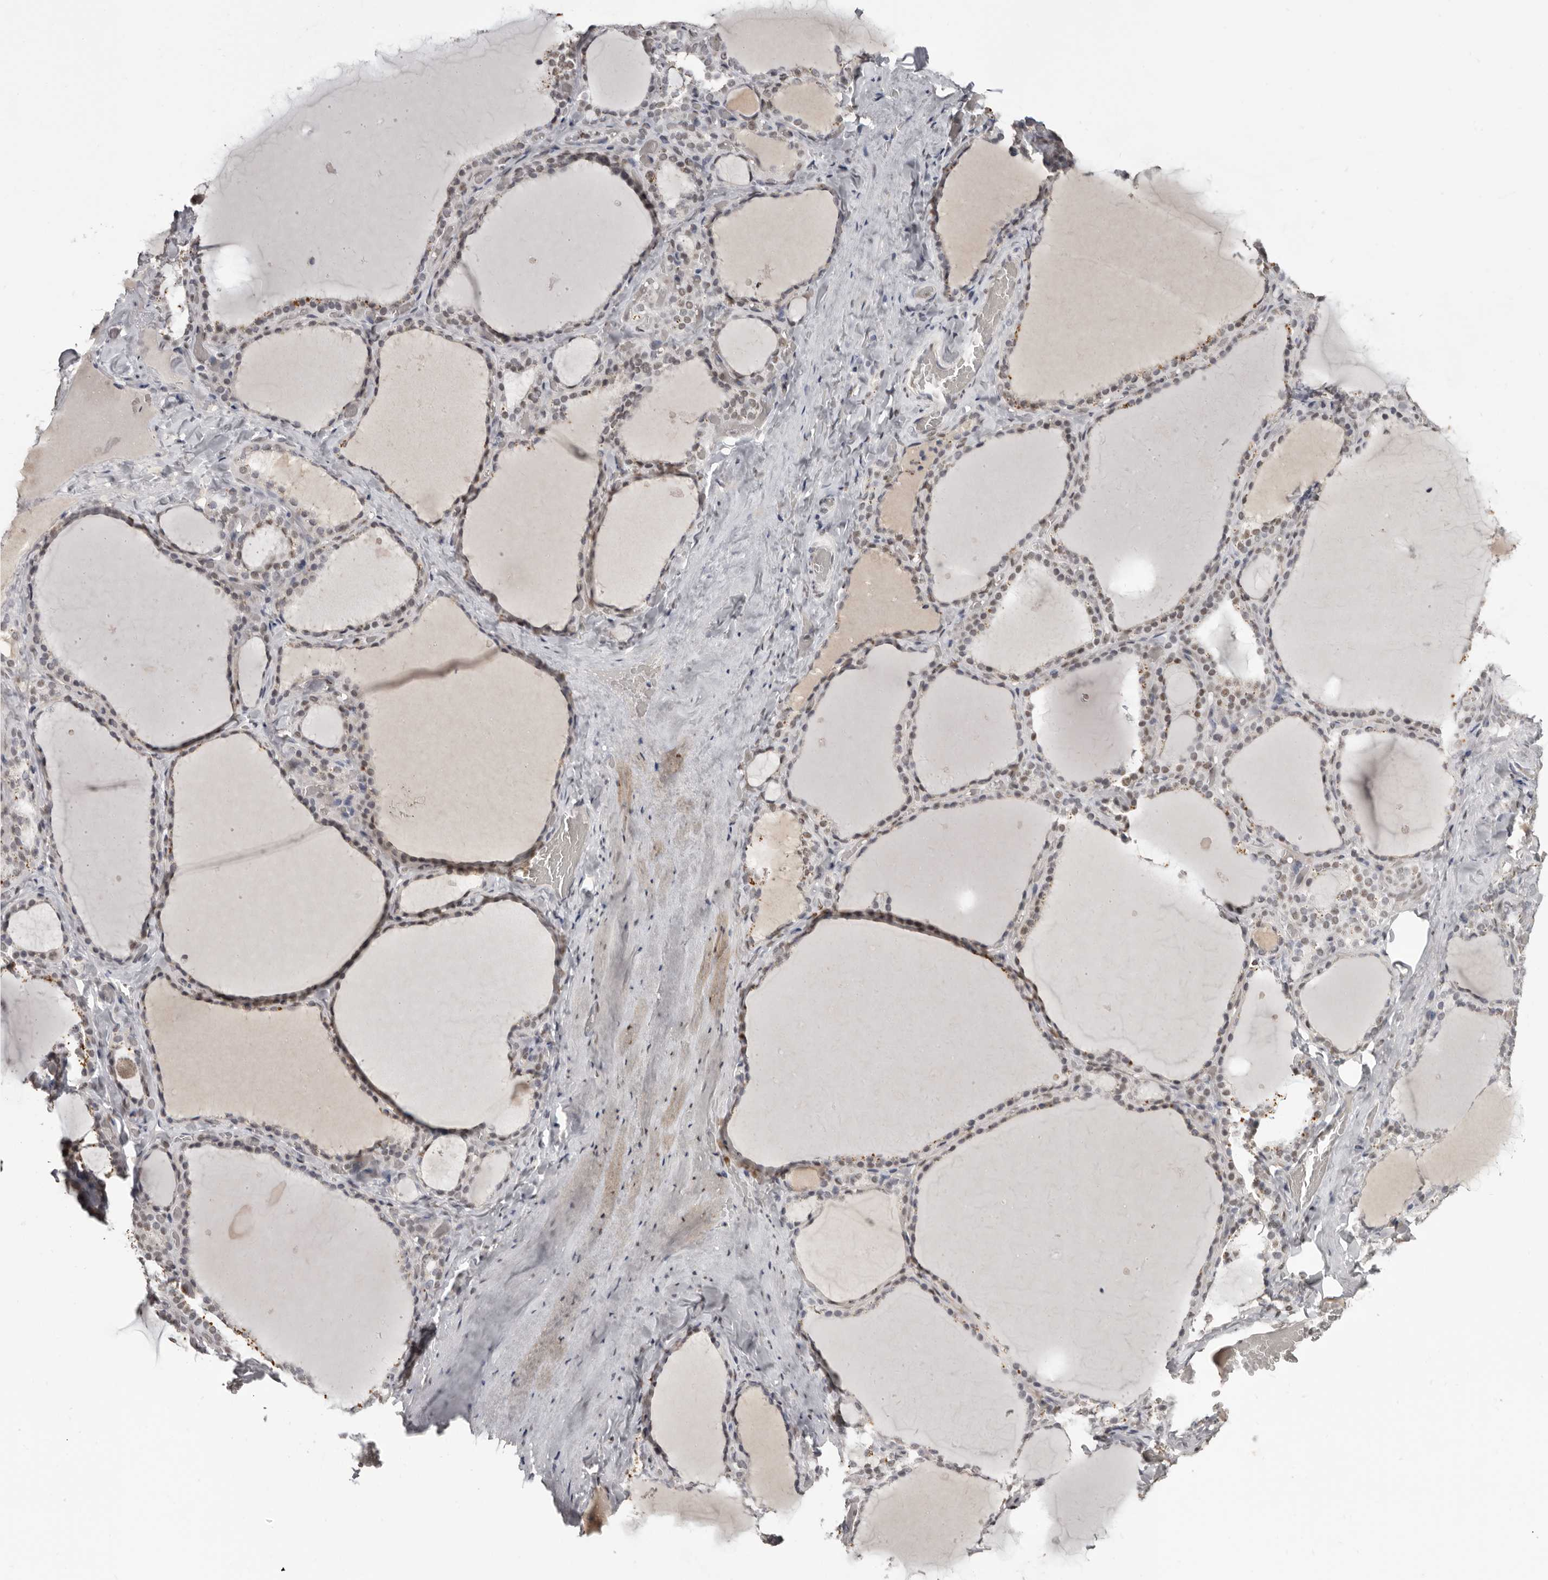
{"staining": {"intensity": "weak", "quantity": ">75%", "location": "nuclear"}, "tissue": "thyroid gland", "cell_type": "Glandular cells", "image_type": "normal", "snomed": [{"axis": "morphology", "description": "Normal tissue, NOS"}, {"axis": "topography", "description": "Thyroid gland"}], "caption": "This image exhibits IHC staining of unremarkable human thyroid gland, with low weak nuclear staining in about >75% of glandular cells.", "gene": "SCAF4", "patient": {"sex": "female", "age": 22}}